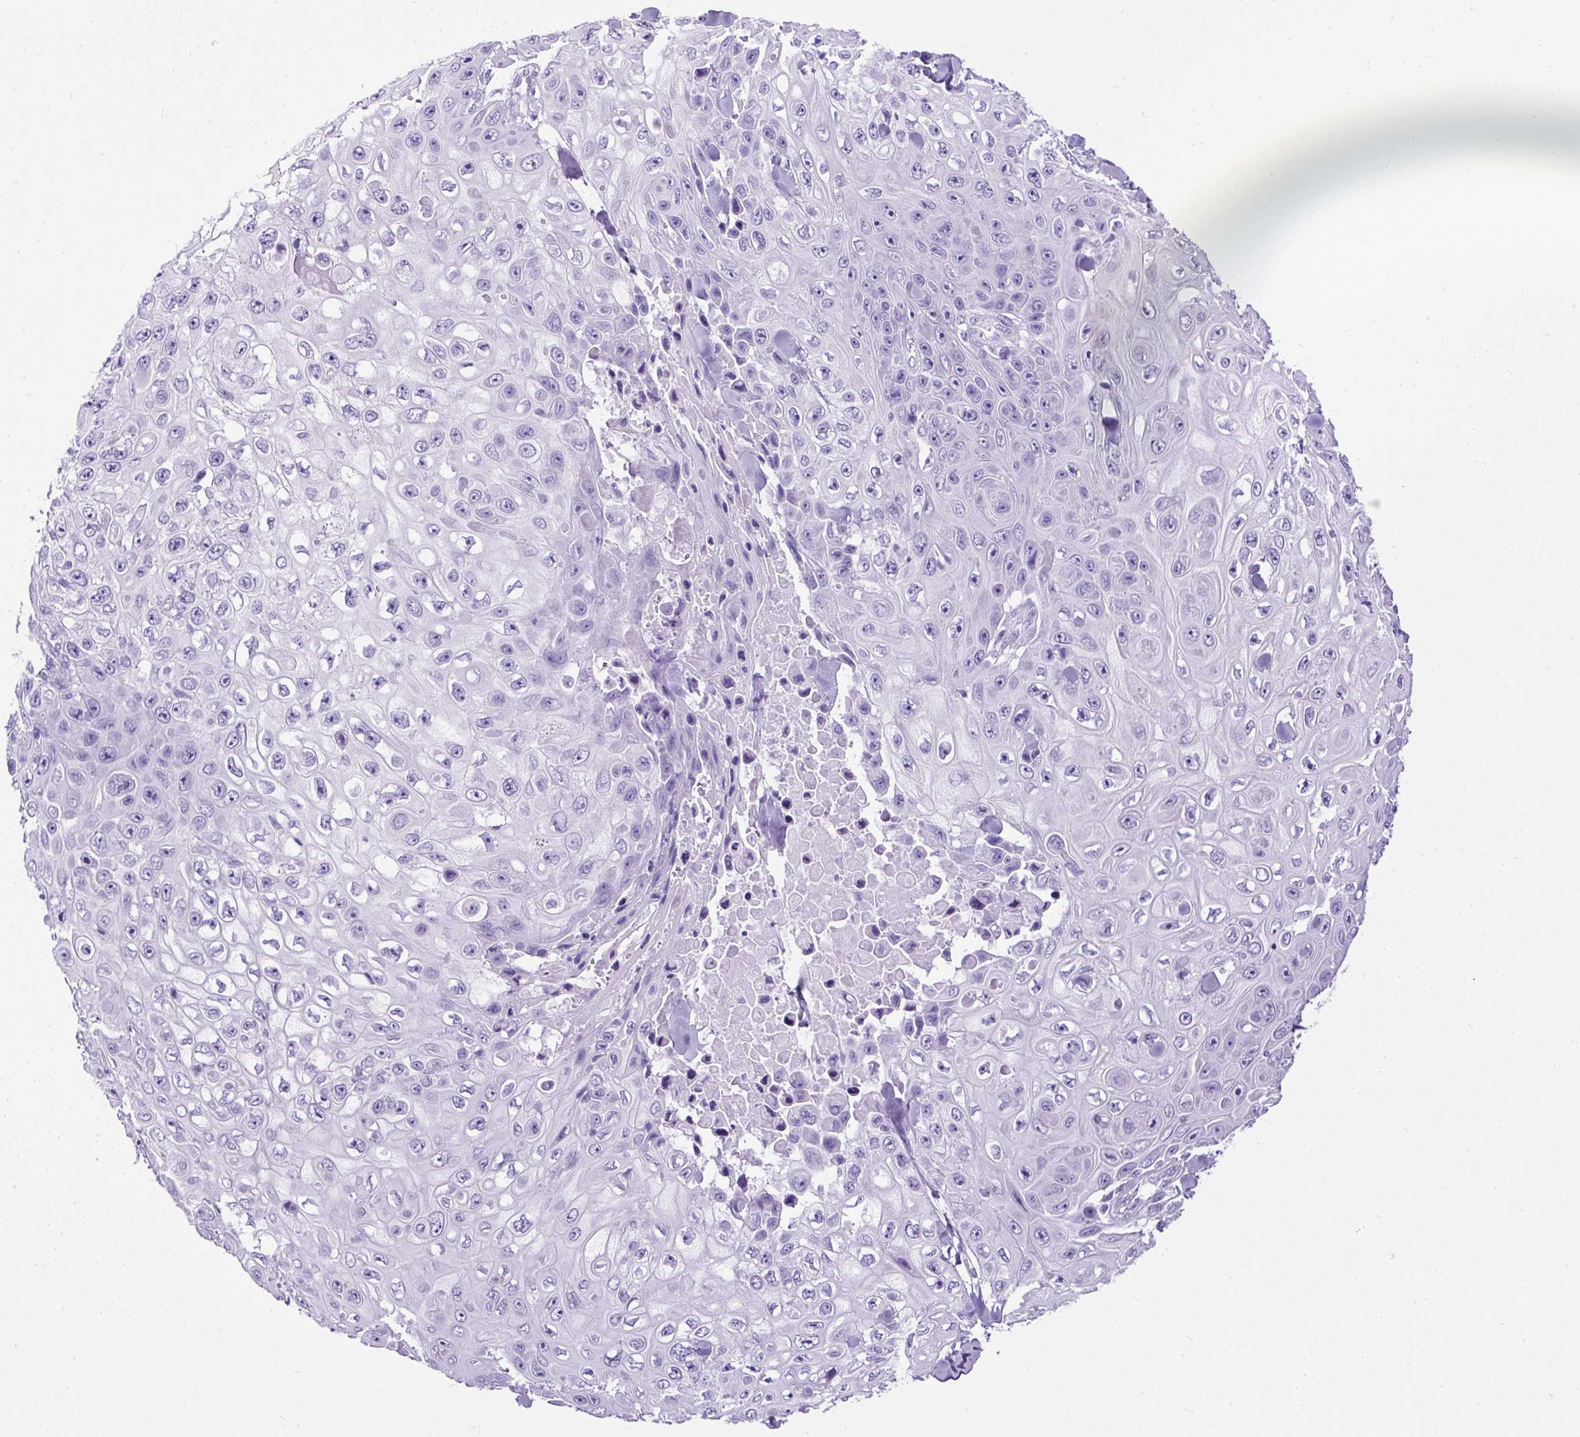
{"staining": {"intensity": "negative", "quantity": "none", "location": "none"}, "tissue": "skin cancer", "cell_type": "Tumor cells", "image_type": "cancer", "snomed": [{"axis": "morphology", "description": "Squamous cell carcinoma, NOS"}, {"axis": "topography", "description": "Skin"}], "caption": "IHC of human squamous cell carcinoma (skin) exhibits no expression in tumor cells. Nuclei are stained in blue.", "gene": "CEL", "patient": {"sex": "male", "age": 82}}